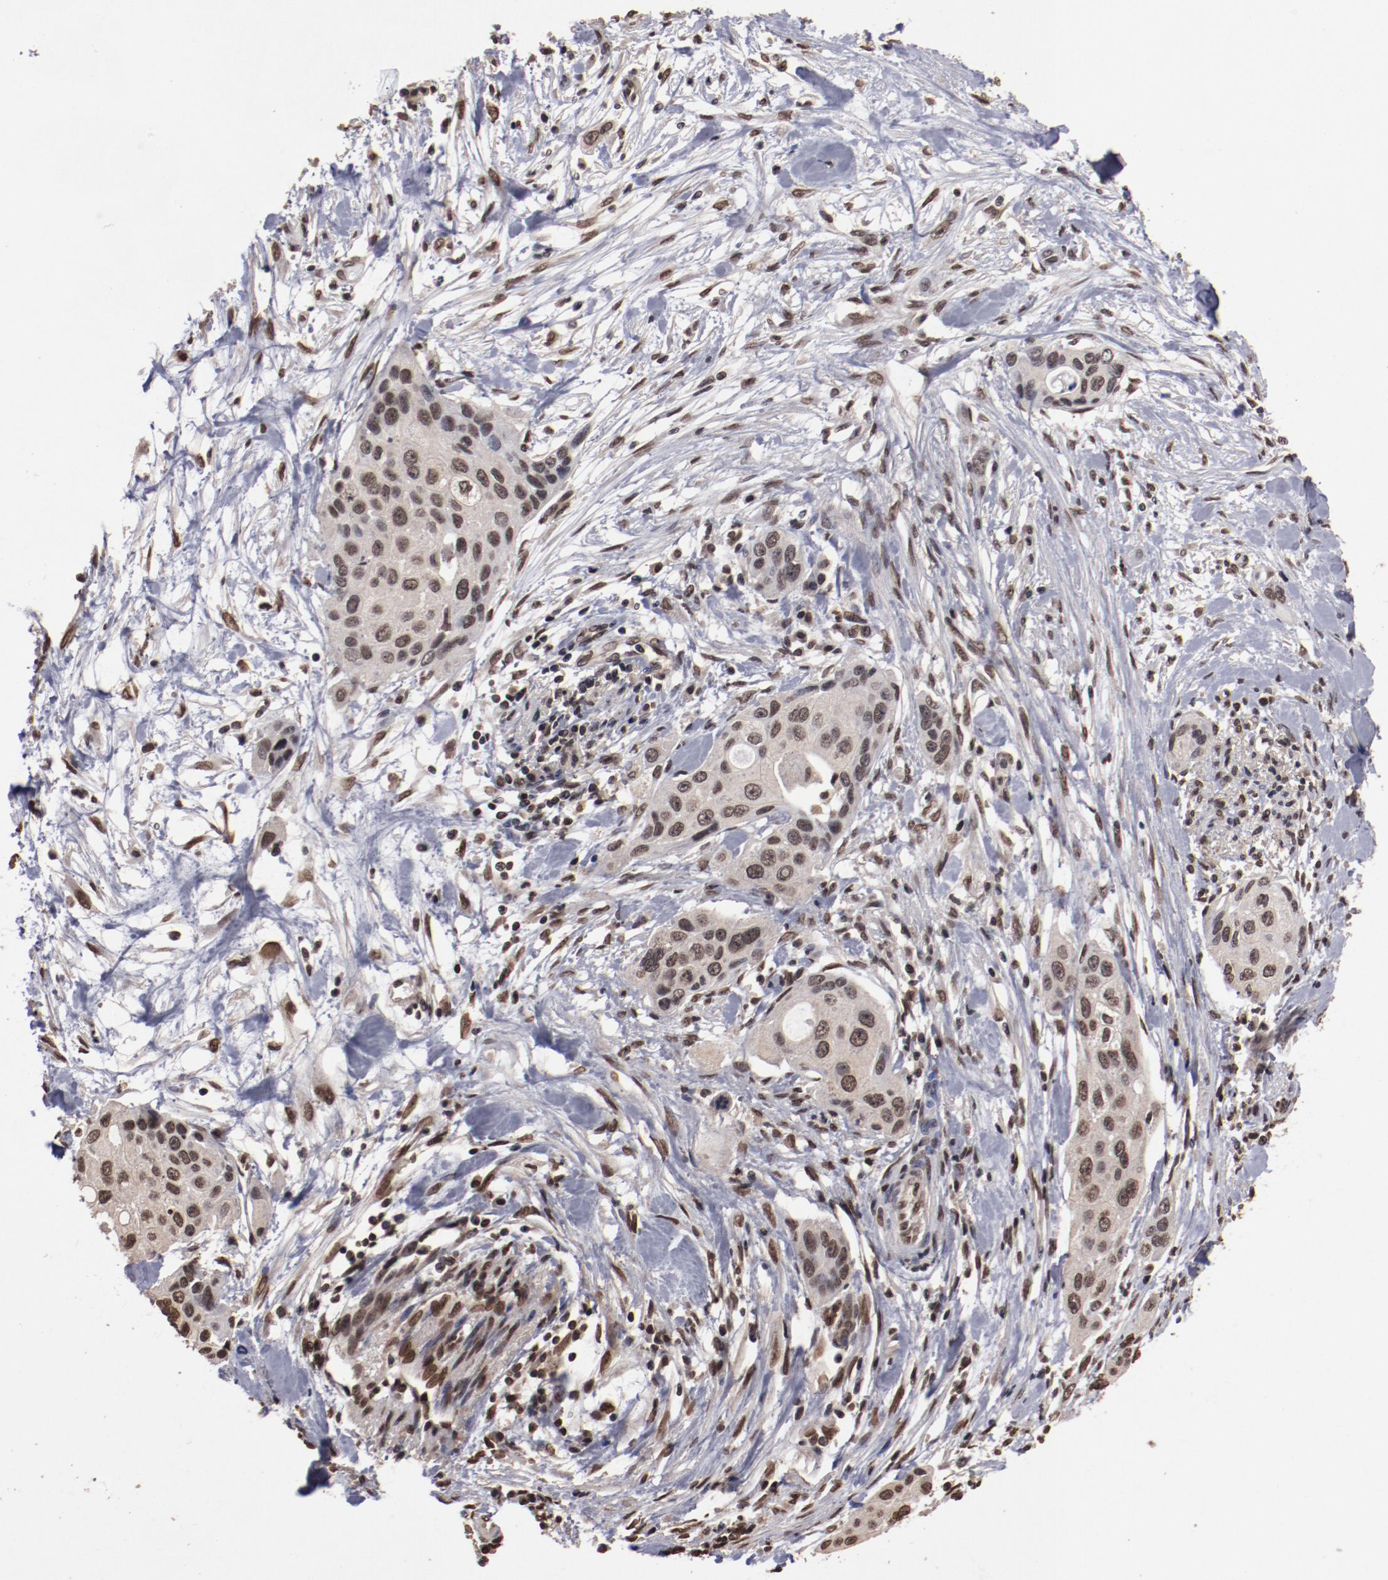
{"staining": {"intensity": "moderate", "quantity": ">75%", "location": "nuclear"}, "tissue": "pancreatic cancer", "cell_type": "Tumor cells", "image_type": "cancer", "snomed": [{"axis": "morphology", "description": "Adenocarcinoma, NOS"}, {"axis": "topography", "description": "Pancreas"}], "caption": "There is medium levels of moderate nuclear expression in tumor cells of adenocarcinoma (pancreatic), as demonstrated by immunohistochemical staining (brown color).", "gene": "AKT1", "patient": {"sex": "female", "age": 60}}